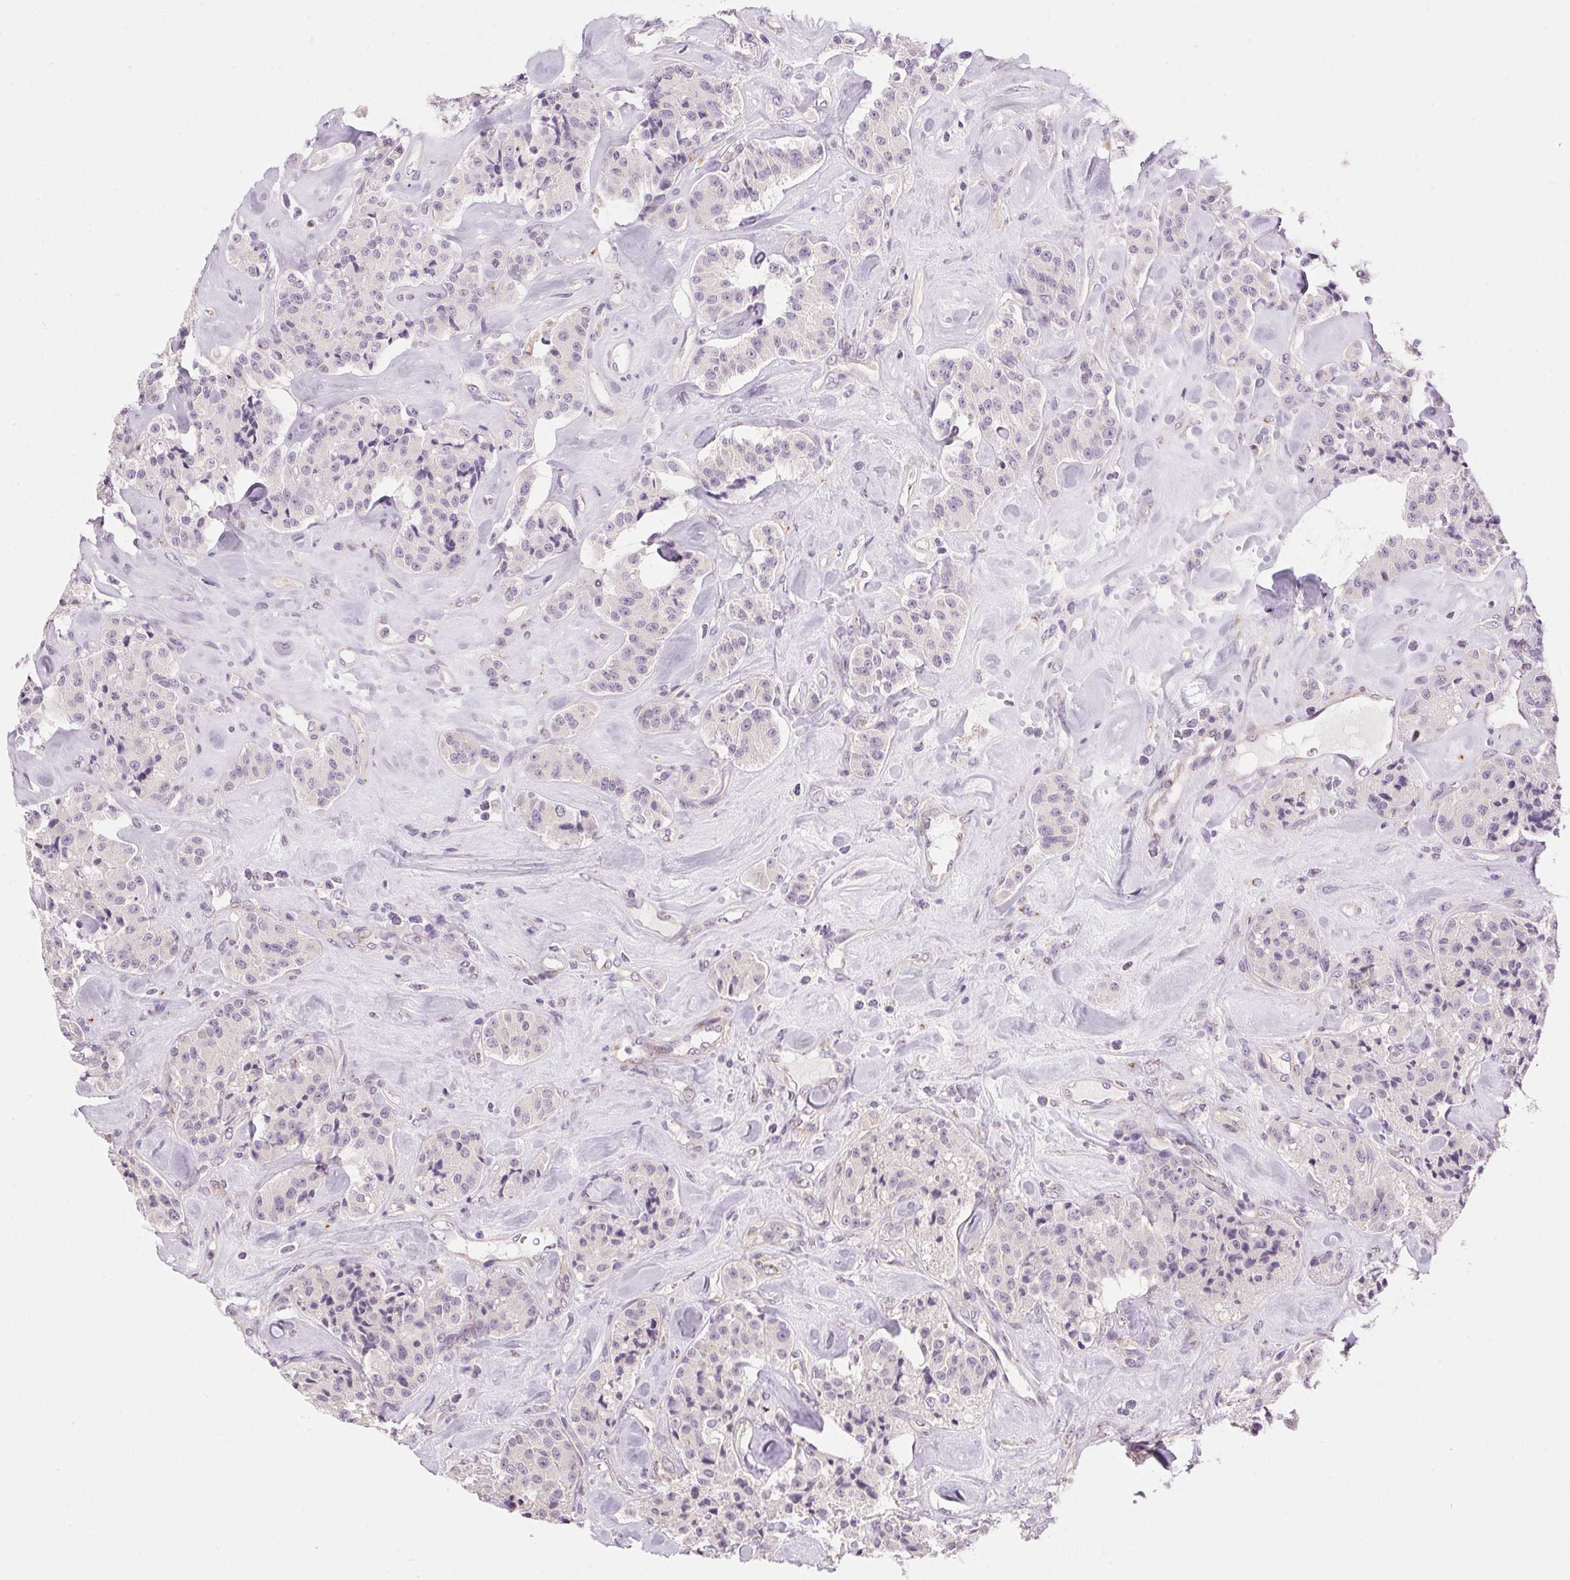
{"staining": {"intensity": "negative", "quantity": "none", "location": "none"}, "tissue": "carcinoid", "cell_type": "Tumor cells", "image_type": "cancer", "snomed": [{"axis": "morphology", "description": "Carcinoid, malignant, NOS"}, {"axis": "topography", "description": "Pancreas"}], "caption": "High magnification brightfield microscopy of malignant carcinoid stained with DAB (brown) and counterstained with hematoxylin (blue): tumor cells show no significant positivity. (Brightfield microscopy of DAB (3,3'-diaminobenzidine) immunohistochemistry at high magnification).", "gene": "GOLPH3", "patient": {"sex": "male", "age": 41}}